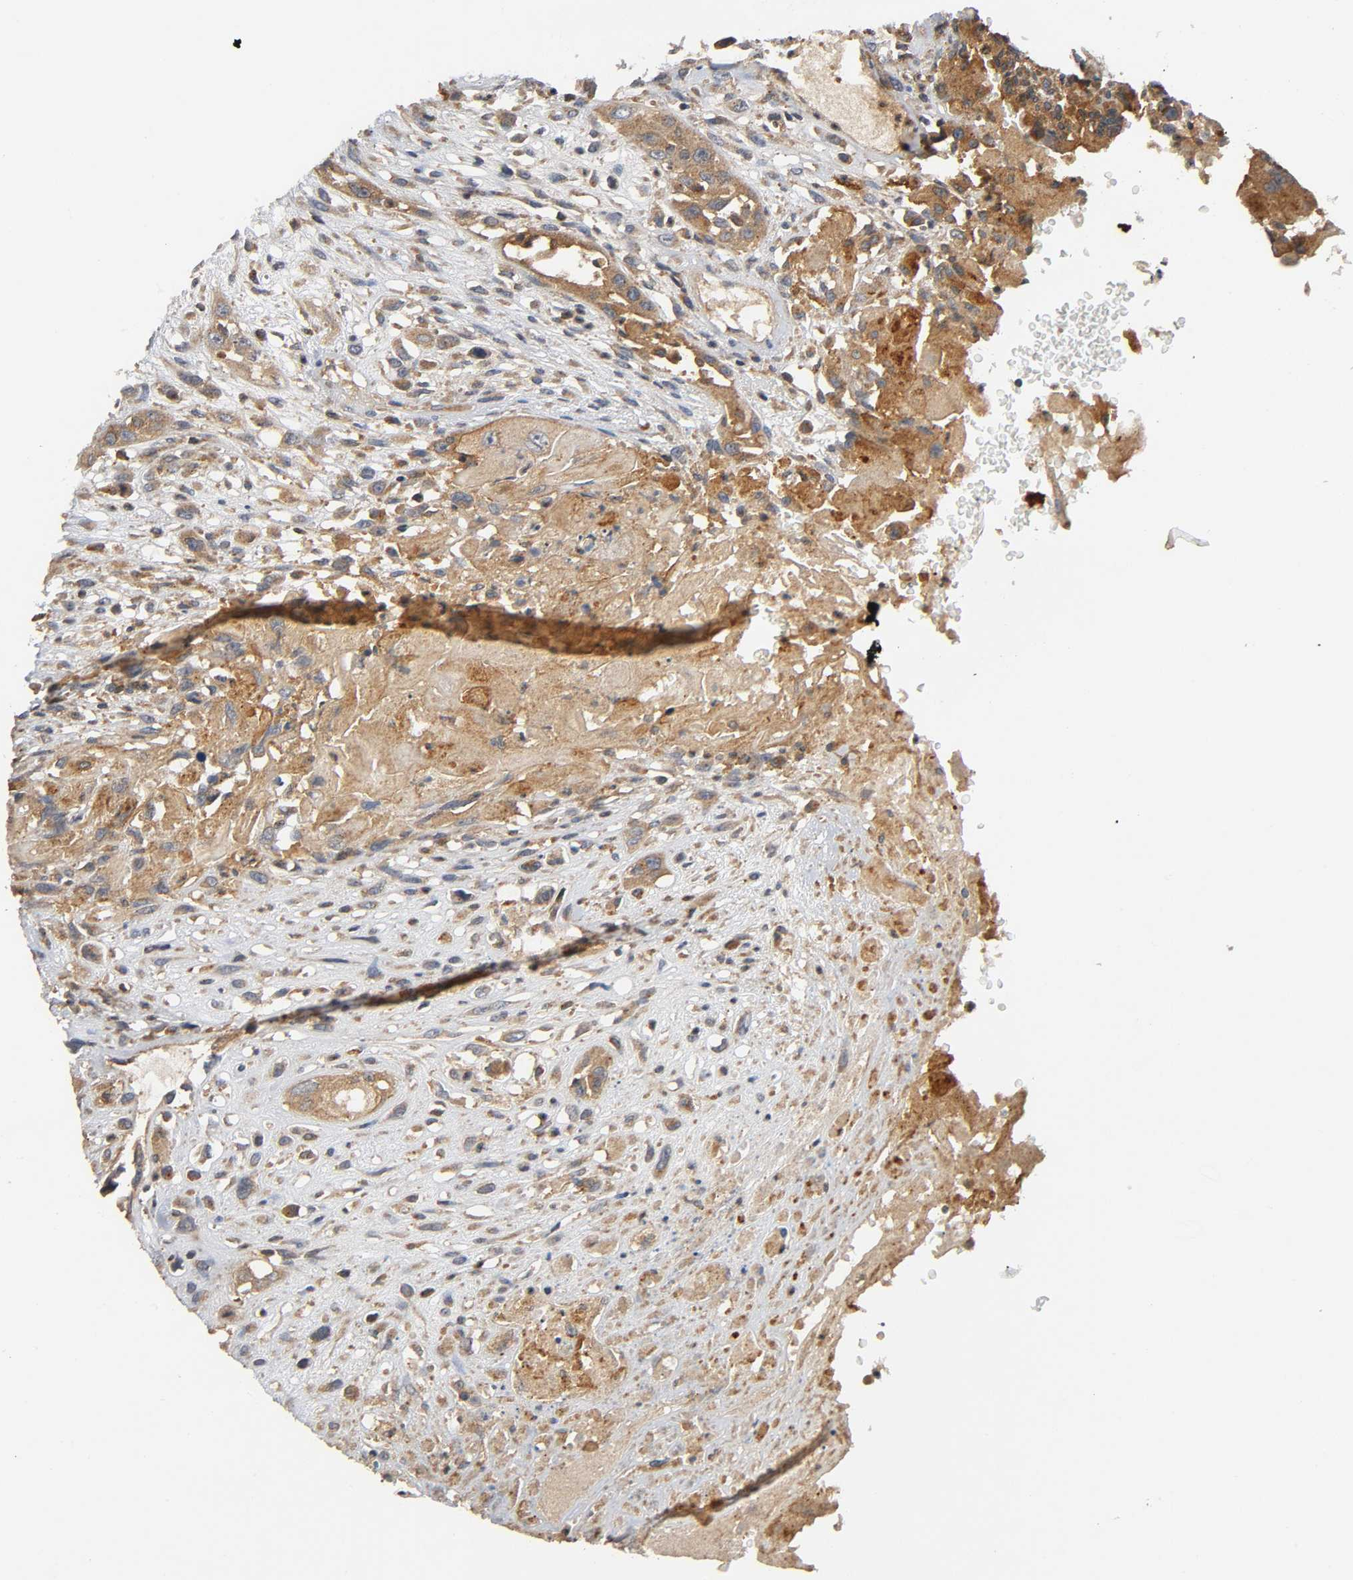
{"staining": {"intensity": "moderate", "quantity": "25%-75%", "location": "cytoplasmic/membranous"}, "tissue": "head and neck cancer", "cell_type": "Tumor cells", "image_type": "cancer", "snomed": [{"axis": "morphology", "description": "Necrosis, NOS"}, {"axis": "morphology", "description": "Neoplasm, malignant, NOS"}, {"axis": "topography", "description": "Salivary gland"}, {"axis": "topography", "description": "Head-Neck"}], "caption": "Moderate cytoplasmic/membranous expression is appreciated in about 25%-75% of tumor cells in head and neck malignant neoplasm.", "gene": "IKBKB", "patient": {"sex": "male", "age": 43}}